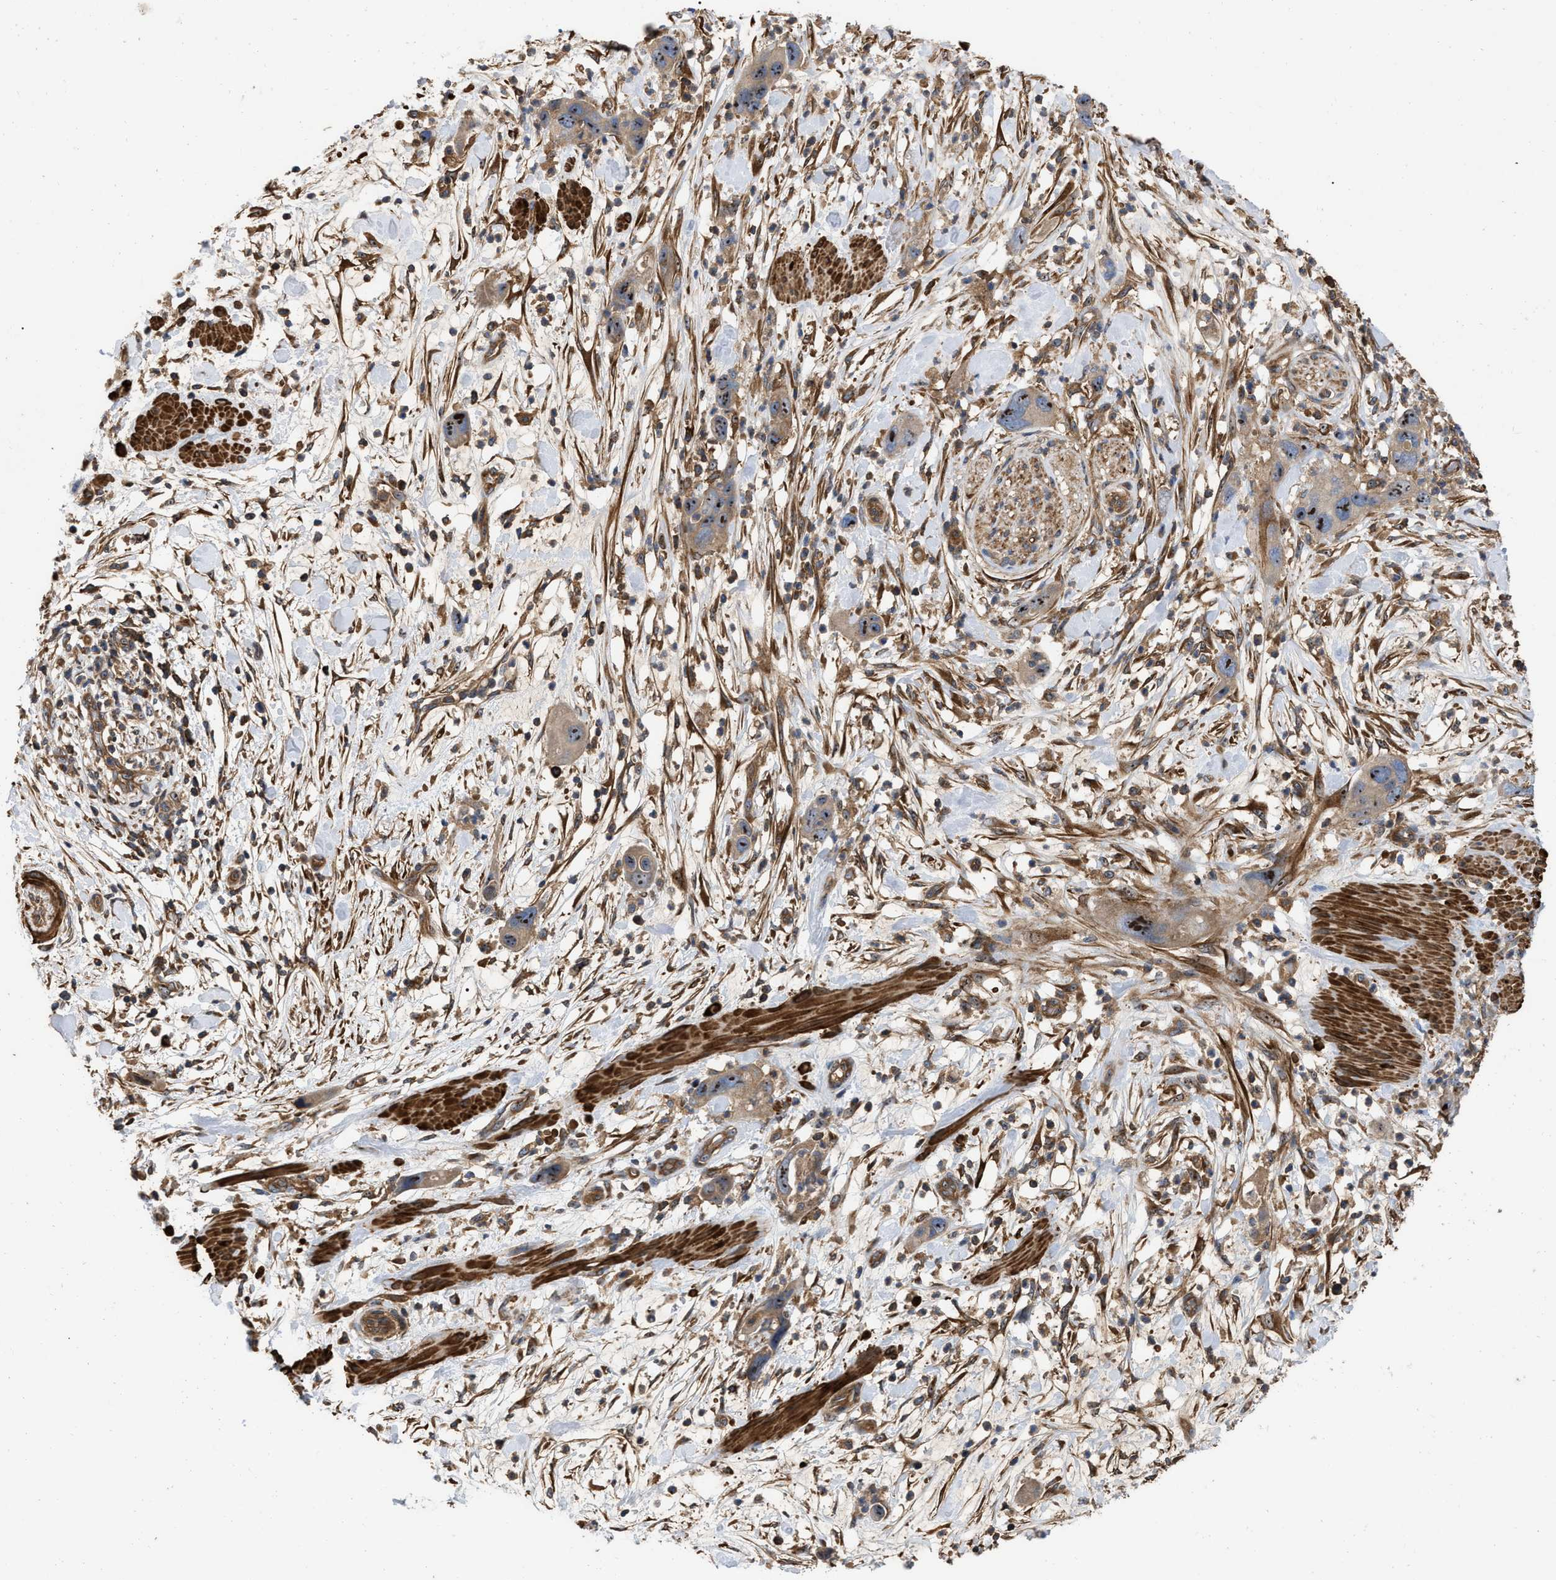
{"staining": {"intensity": "moderate", "quantity": ">75%", "location": "cytoplasmic/membranous,nuclear"}, "tissue": "pancreatic cancer", "cell_type": "Tumor cells", "image_type": "cancer", "snomed": [{"axis": "morphology", "description": "Adenocarcinoma, NOS"}, {"axis": "topography", "description": "Pancreas"}], "caption": "Pancreatic cancer (adenocarcinoma) was stained to show a protein in brown. There is medium levels of moderate cytoplasmic/membranous and nuclear staining in approximately >75% of tumor cells.", "gene": "RABEP1", "patient": {"sex": "female", "age": 71}}